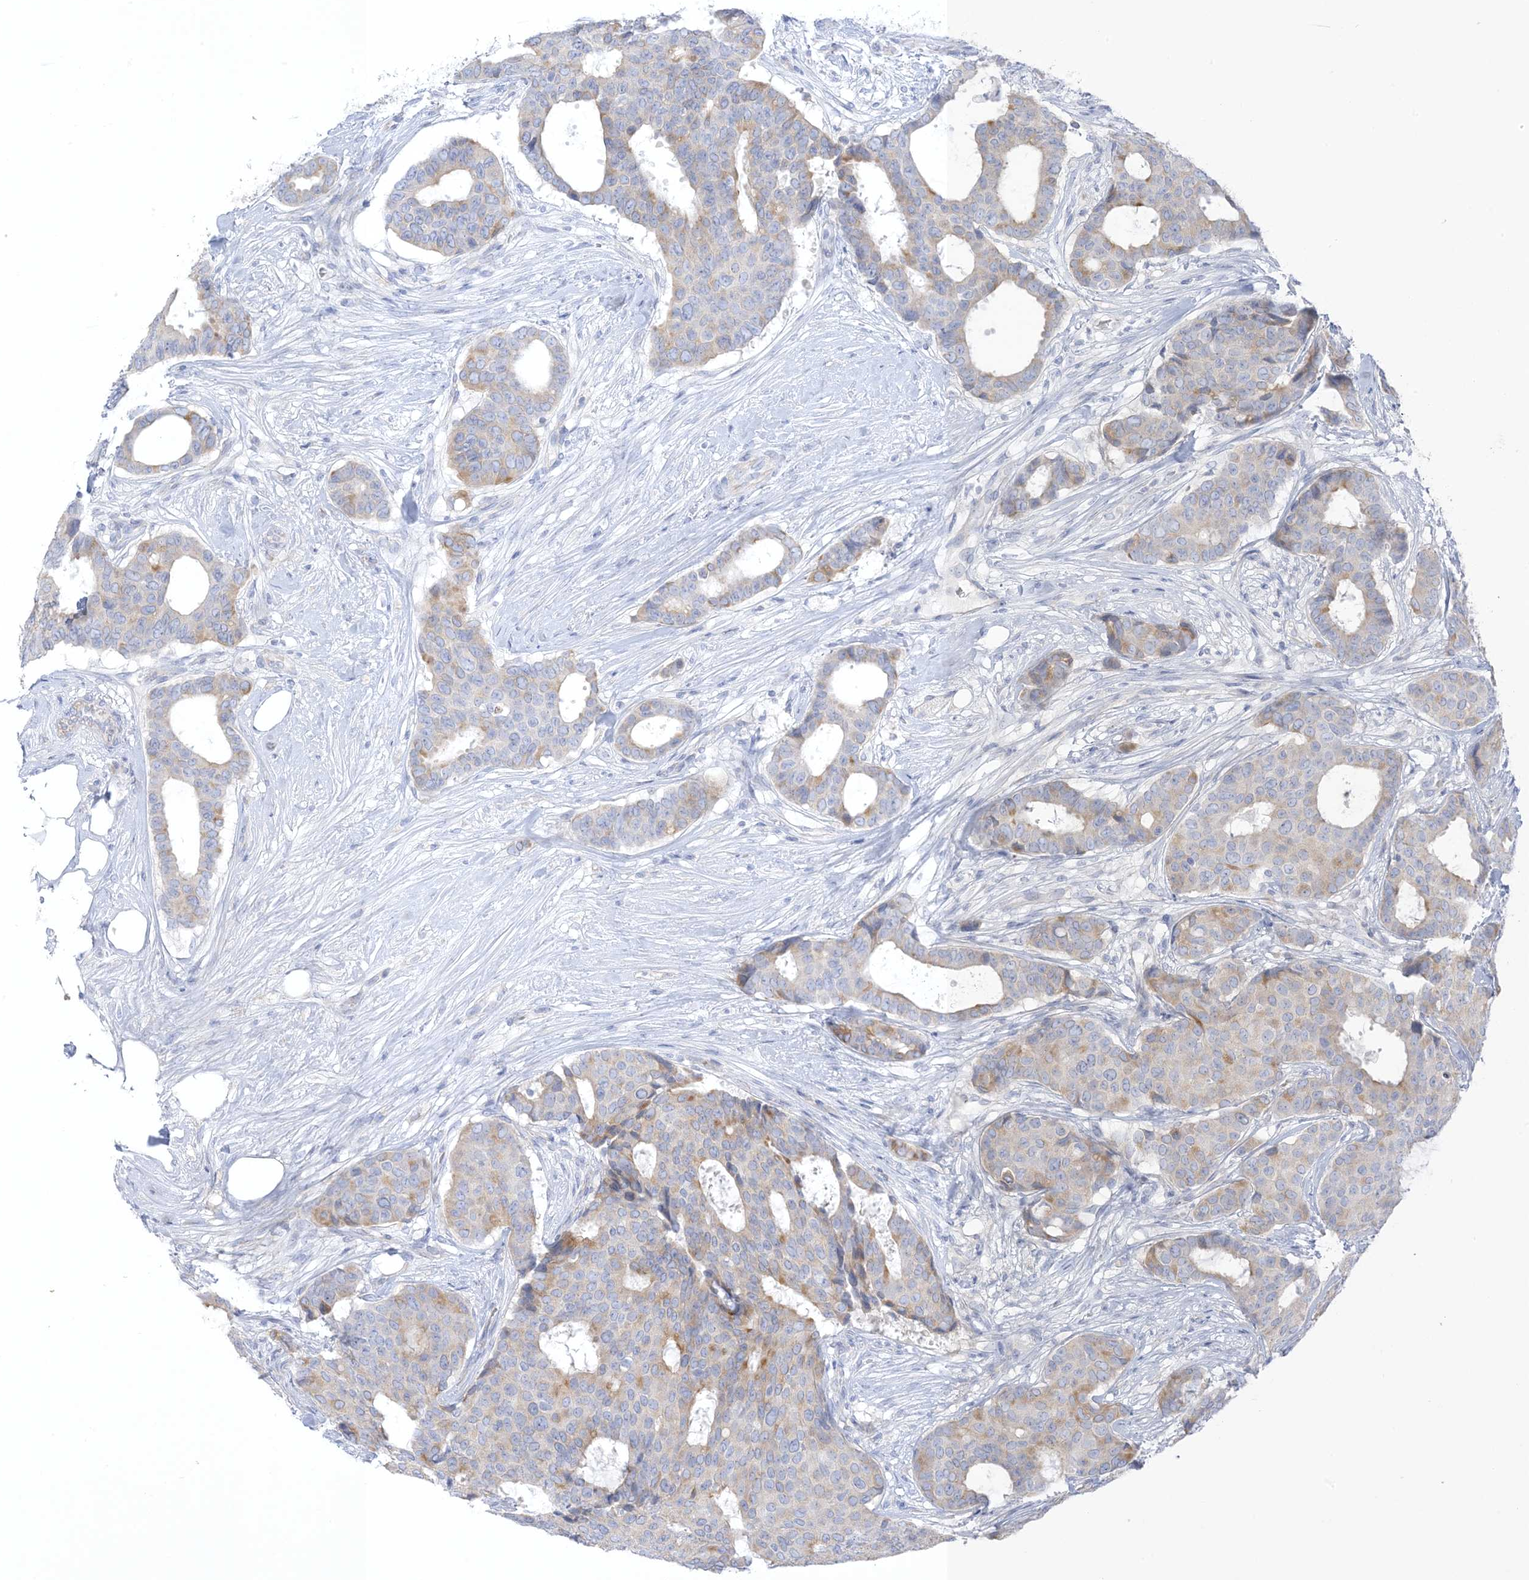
{"staining": {"intensity": "moderate", "quantity": "<25%", "location": "cytoplasmic/membranous"}, "tissue": "breast cancer", "cell_type": "Tumor cells", "image_type": "cancer", "snomed": [{"axis": "morphology", "description": "Duct carcinoma"}, {"axis": "topography", "description": "Breast"}], "caption": "Protein staining exhibits moderate cytoplasmic/membranous staining in about <25% of tumor cells in breast invasive ductal carcinoma. (IHC, brightfield microscopy, high magnification).", "gene": "XIRP2", "patient": {"sex": "female", "age": 75}}